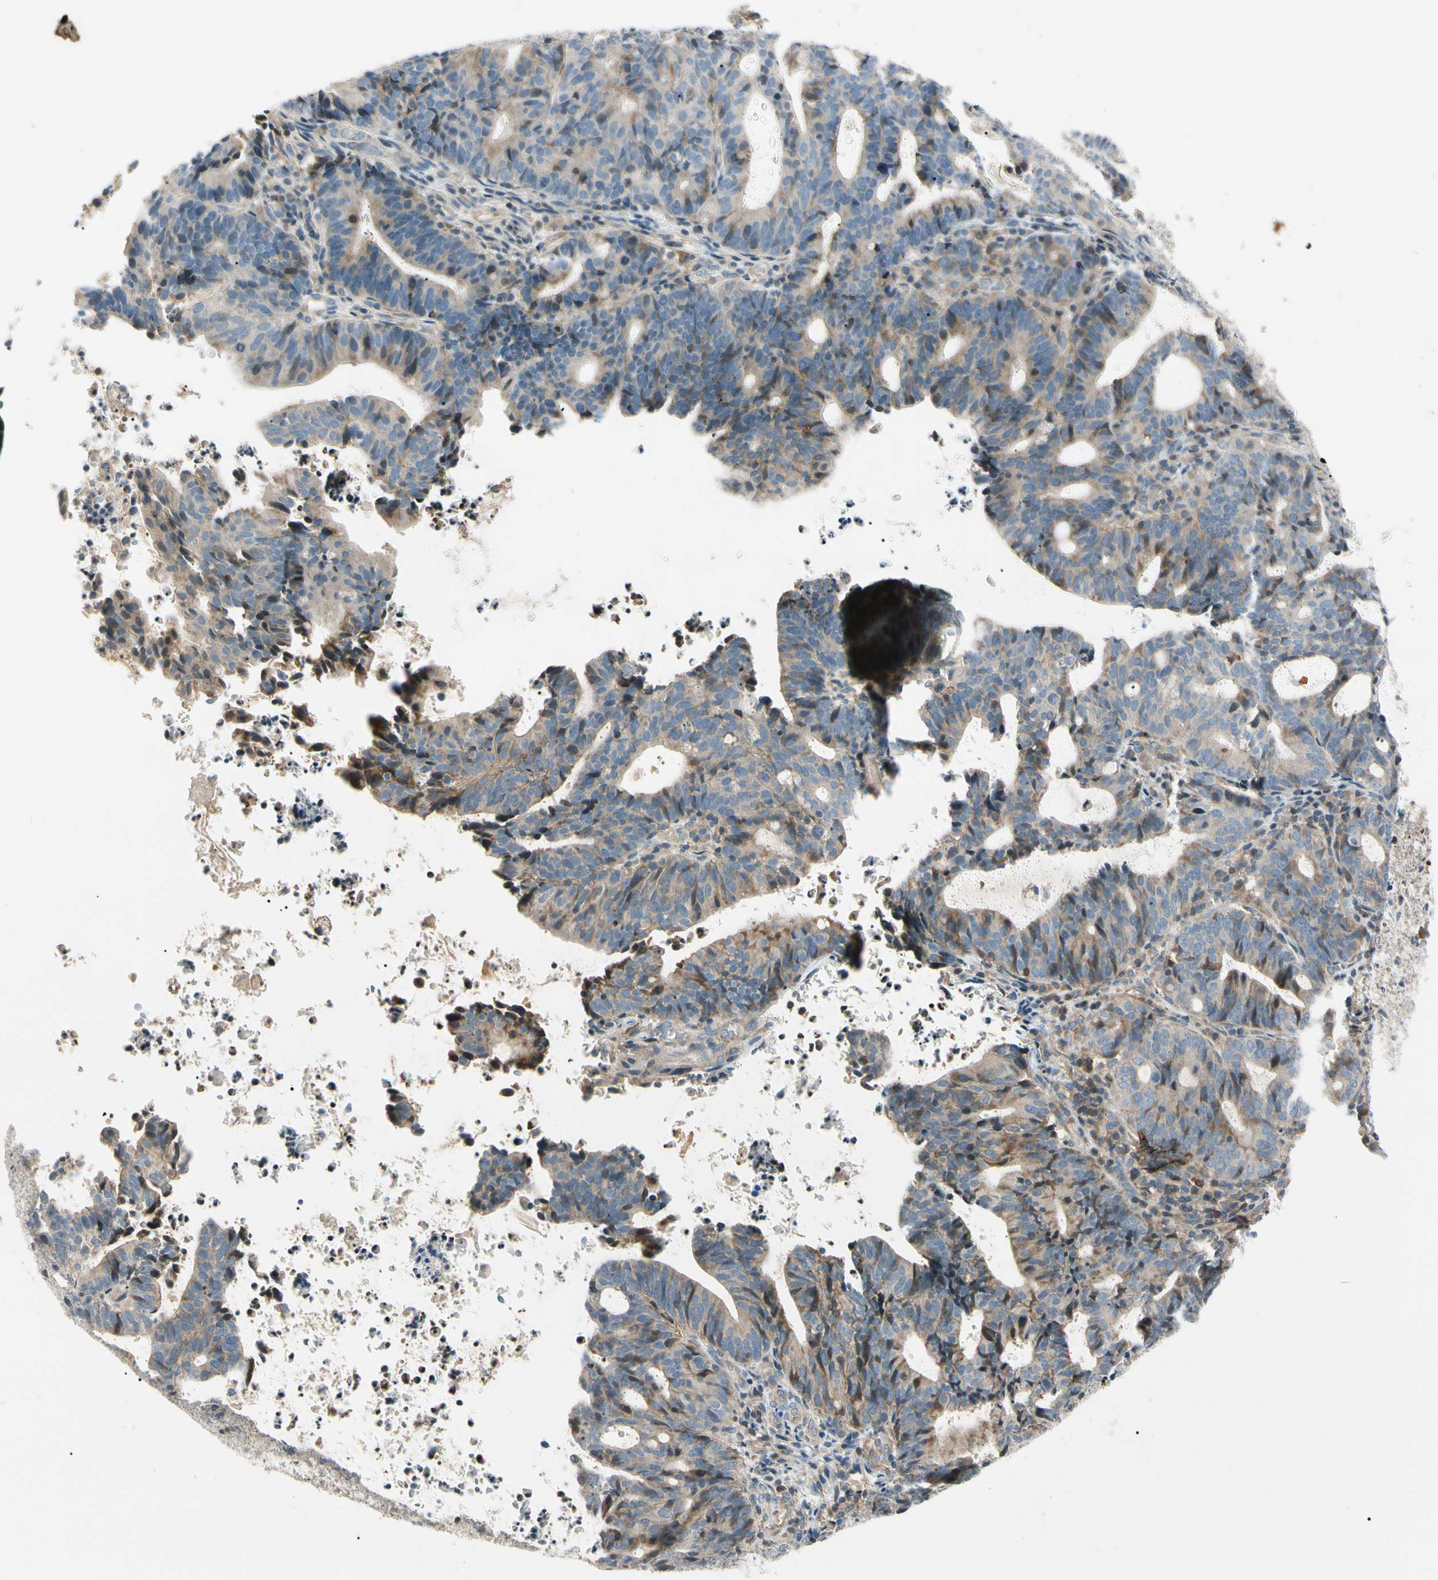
{"staining": {"intensity": "weak", "quantity": ">75%", "location": "cytoplasmic/membranous"}, "tissue": "endometrial cancer", "cell_type": "Tumor cells", "image_type": "cancer", "snomed": [{"axis": "morphology", "description": "Adenocarcinoma, NOS"}, {"axis": "topography", "description": "Uterus"}], "caption": "High-magnification brightfield microscopy of endometrial cancer stained with DAB (brown) and counterstained with hematoxylin (blue). tumor cells exhibit weak cytoplasmic/membranous staining is present in about>75% of cells. The protein of interest is stained brown, and the nuclei are stained in blue (DAB IHC with brightfield microscopy, high magnification).", "gene": "CDH6", "patient": {"sex": "female", "age": 83}}